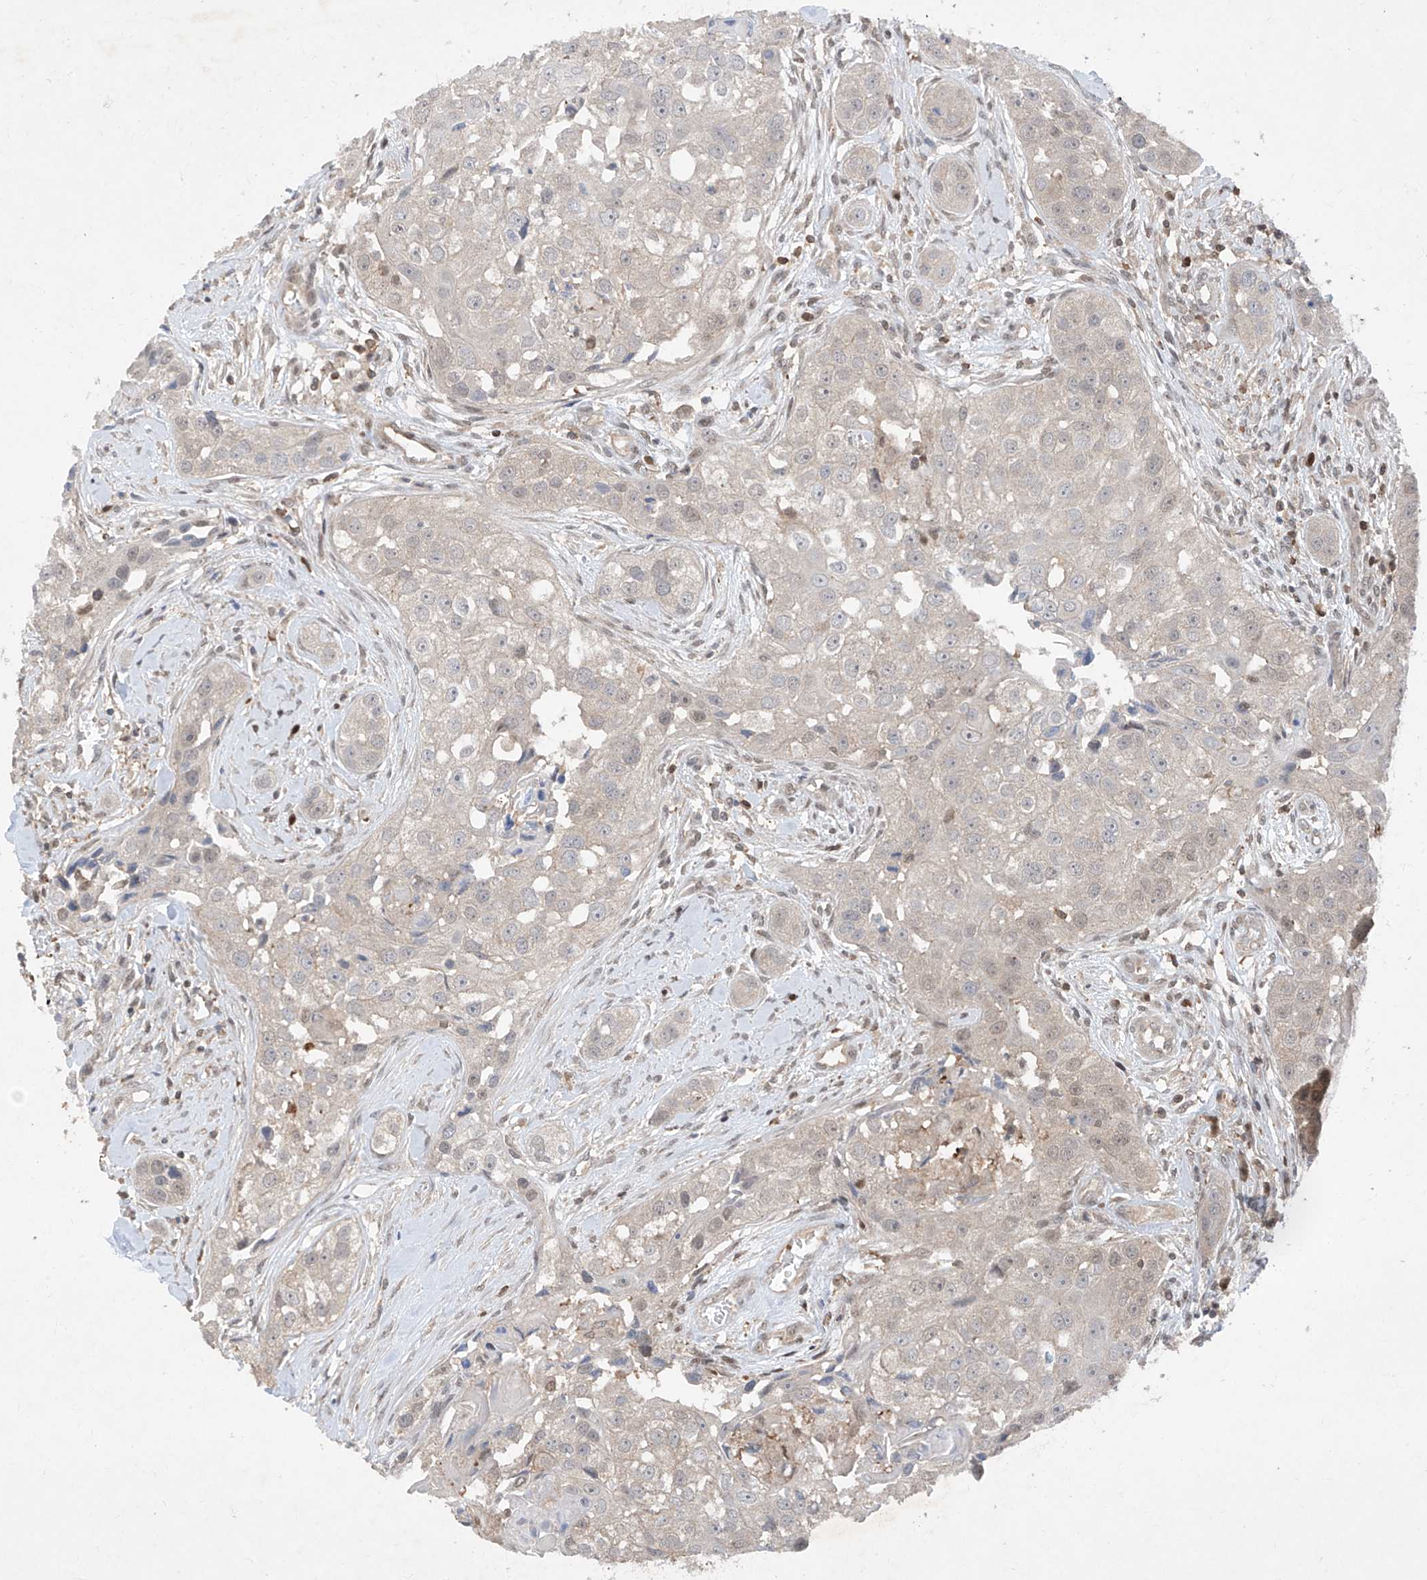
{"staining": {"intensity": "negative", "quantity": "none", "location": "none"}, "tissue": "head and neck cancer", "cell_type": "Tumor cells", "image_type": "cancer", "snomed": [{"axis": "morphology", "description": "Normal tissue, NOS"}, {"axis": "morphology", "description": "Squamous cell carcinoma, NOS"}, {"axis": "topography", "description": "Skeletal muscle"}, {"axis": "topography", "description": "Head-Neck"}], "caption": "Image shows no protein staining in tumor cells of head and neck cancer (squamous cell carcinoma) tissue. Brightfield microscopy of immunohistochemistry stained with DAB (brown) and hematoxylin (blue), captured at high magnification.", "gene": "ZNF358", "patient": {"sex": "male", "age": 51}}